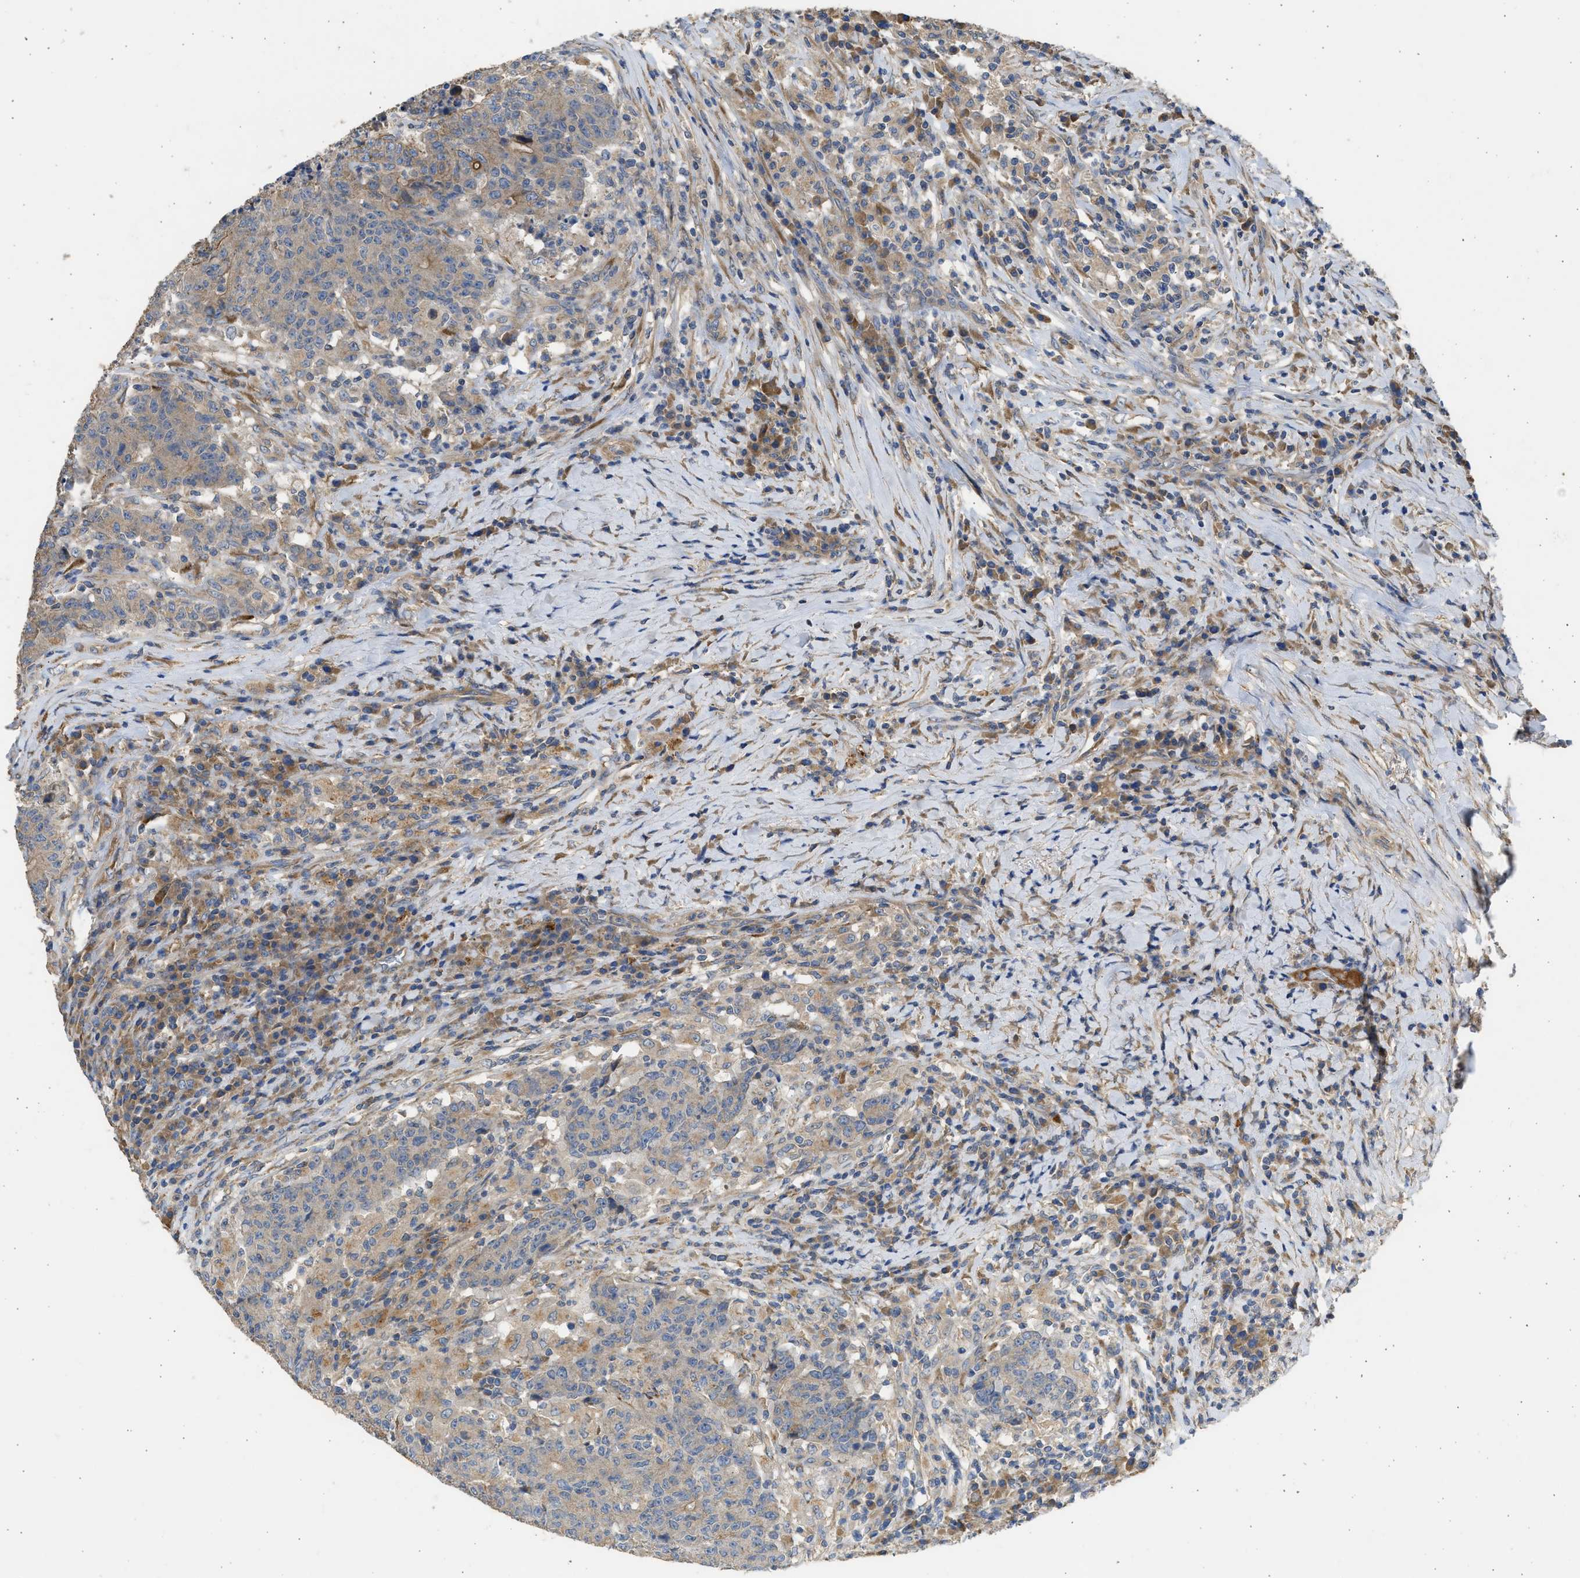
{"staining": {"intensity": "moderate", "quantity": "25%-75%", "location": "cytoplasmic/membranous"}, "tissue": "colorectal cancer", "cell_type": "Tumor cells", "image_type": "cancer", "snomed": [{"axis": "morphology", "description": "Normal tissue, NOS"}, {"axis": "morphology", "description": "Adenocarcinoma, NOS"}, {"axis": "topography", "description": "Colon"}], "caption": "Moderate cytoplasmic/membranous positivity is identified in approximately 25%-75% of tumor cells in adenocarcinoma (colorectal).", "gene": "CSRNP2", "patient": {"sex": "female", "age": 75}}